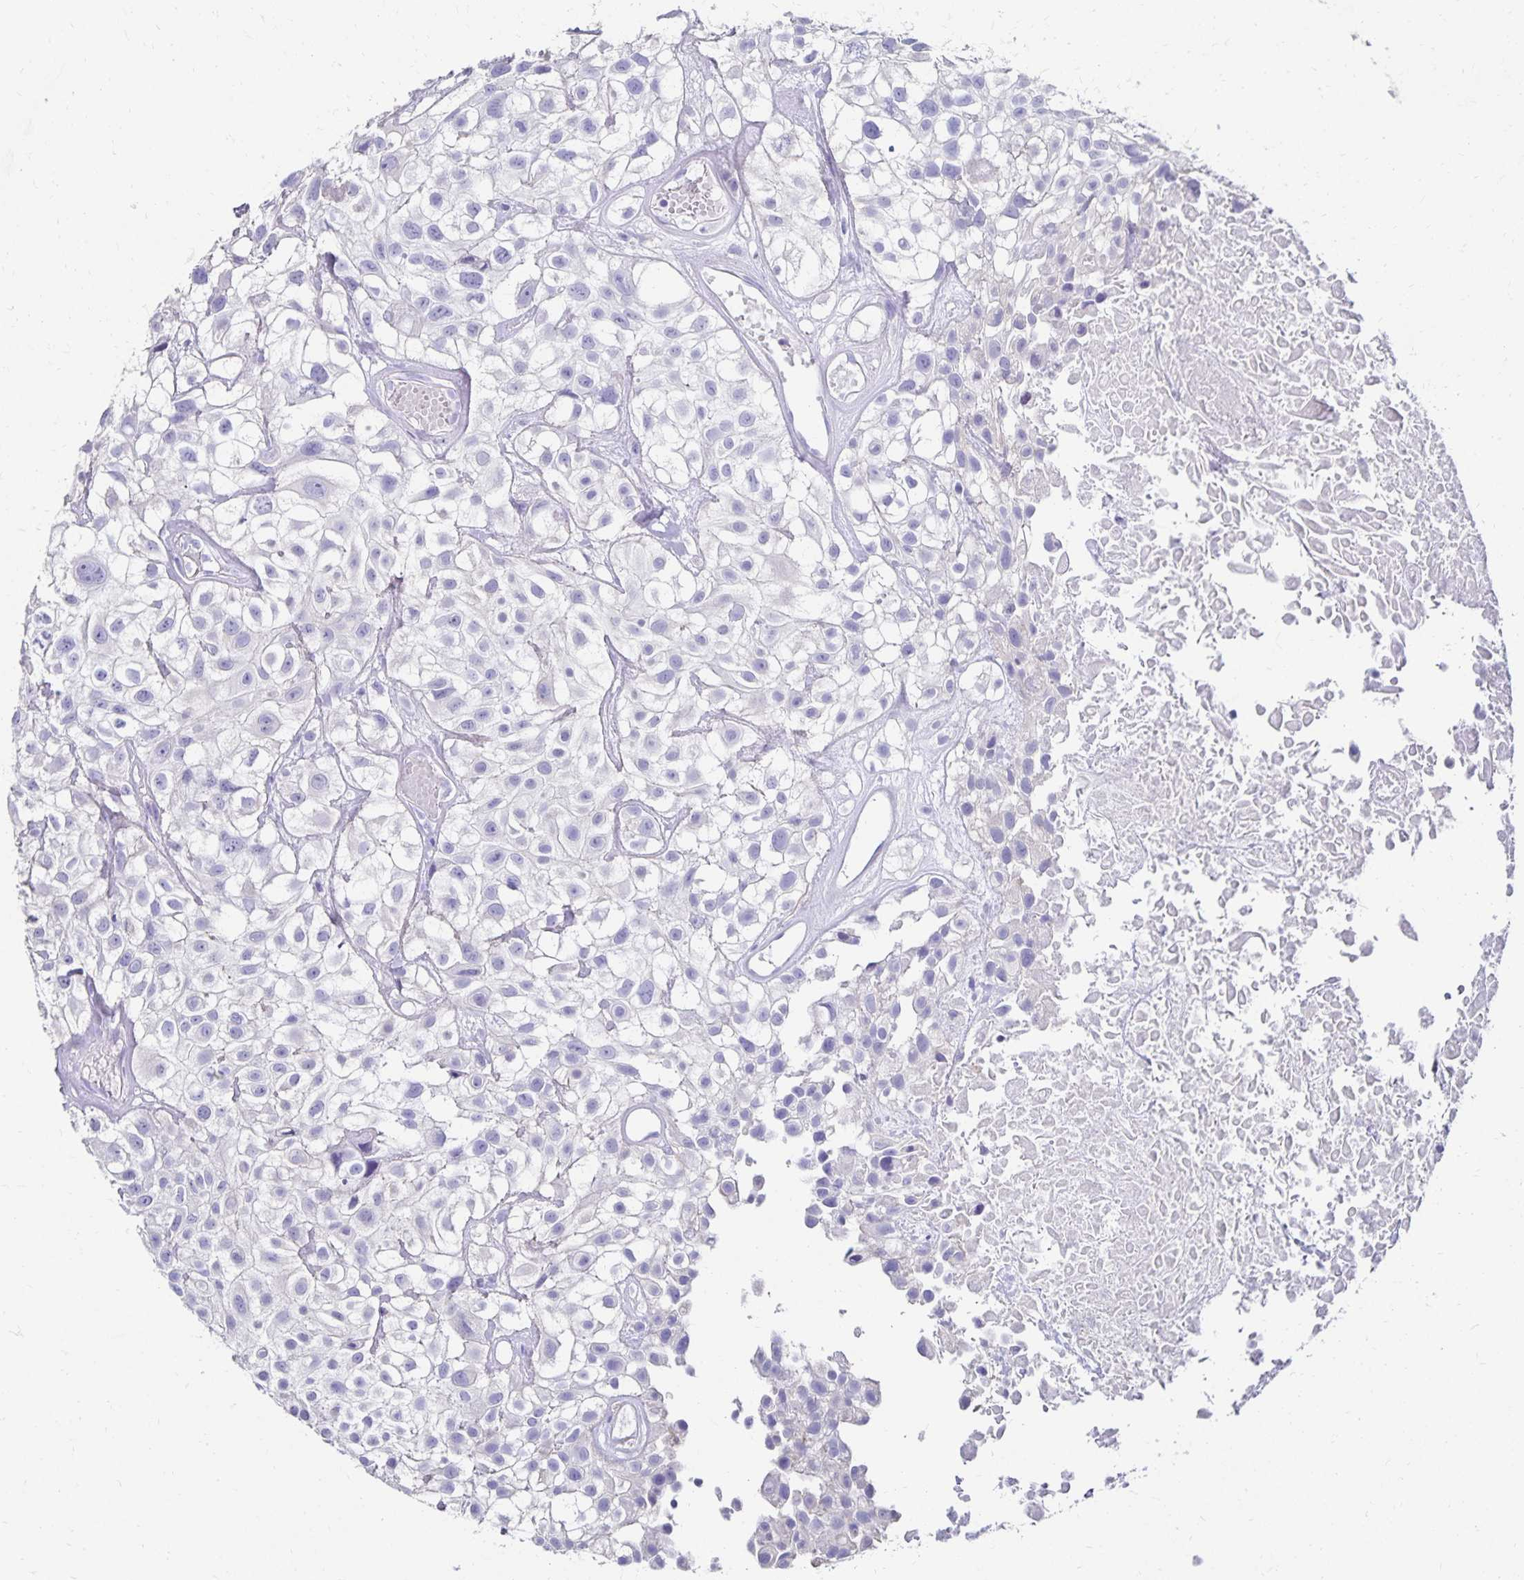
{"staining": {"intensity": "negative", "quantity": "none", "location": "none"}, "tissue": "urothelial cancer", "cell_type": "Tumor cells", "image_type": "cancer", "snomed": [{"axis": "morphology", "description": "Urothelial carcinoma, High grade"}, {"axis": "topography", "description": "Urinary bladder"}], "caption": "The histopathology image shows no staining of tumor cells in urothelial cancer. (Stains: DAB (3,3'-diaminobenzidine) IHC with hematoxylin counter stain, Microscopy: brightfield microscopy at high magnification).", "gene": "DYNLT4", "patient": {"sex": "male", "age": 56}}